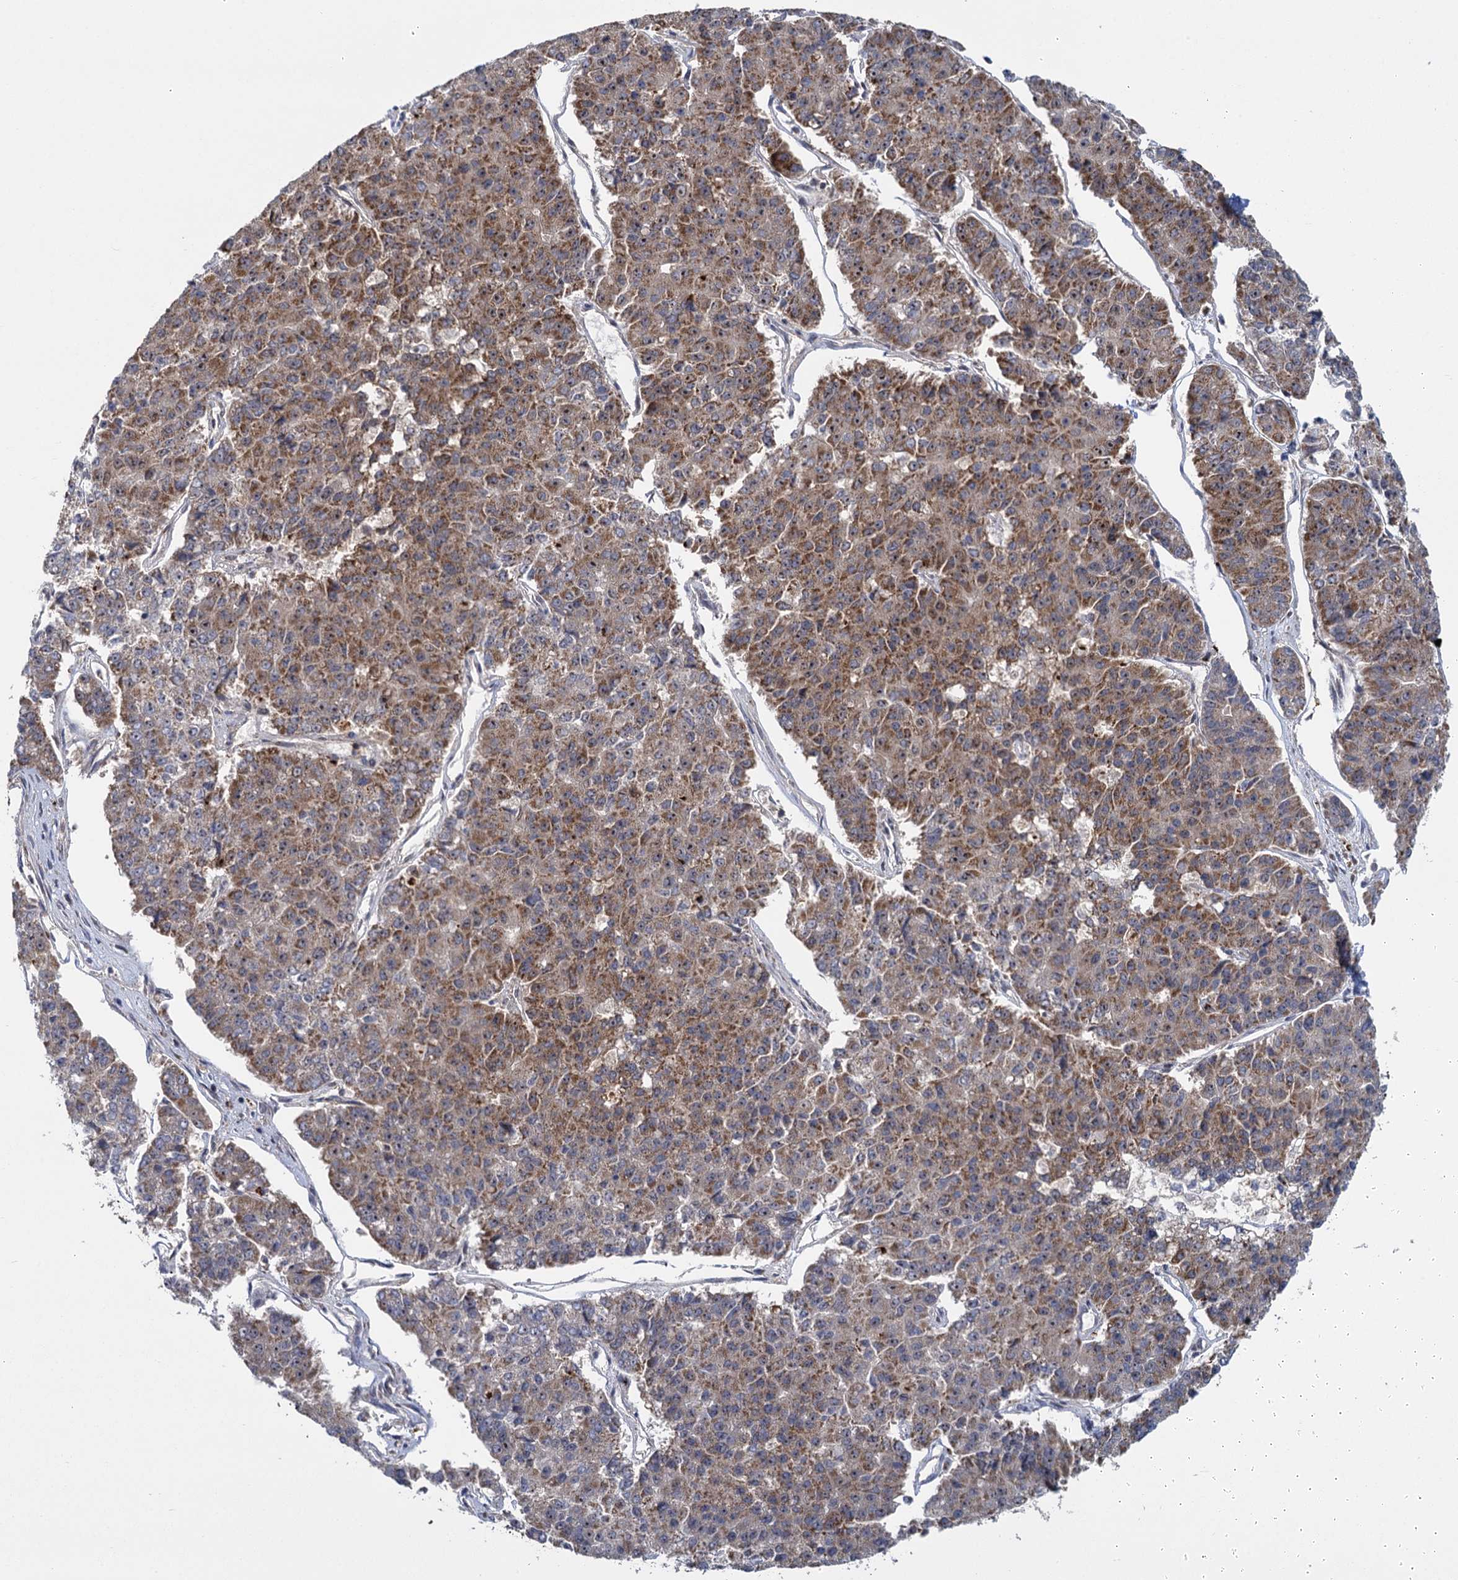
{"staining": {"intensity": "moderate", "quantity": ">75%", "location": "cytoplasmic/membranous,nuclear"}, "tissue": "pancreatic cancer", "cell_type": "Tumor cells", "image_type": "cancer", "snomed": [{"axis": "morphology", "description": "Adenocarcinoma, NOS"}, {"axis": "topography", "description": "Pancreas"}], "caption": "IHC histopathology image of neoplastic tissue: human pancreatic adenocarcinoma stained using immunohistochemistry displays medium levels of moderate protein expression localized specifically in the cytoplasmic/membranous and nuclear of tumor cells, appearing as a cytoplasmic/membranous and nuclear brown color.", "gene": "GAL3ST4", "patient": {"sex": "male", "age": 50}}